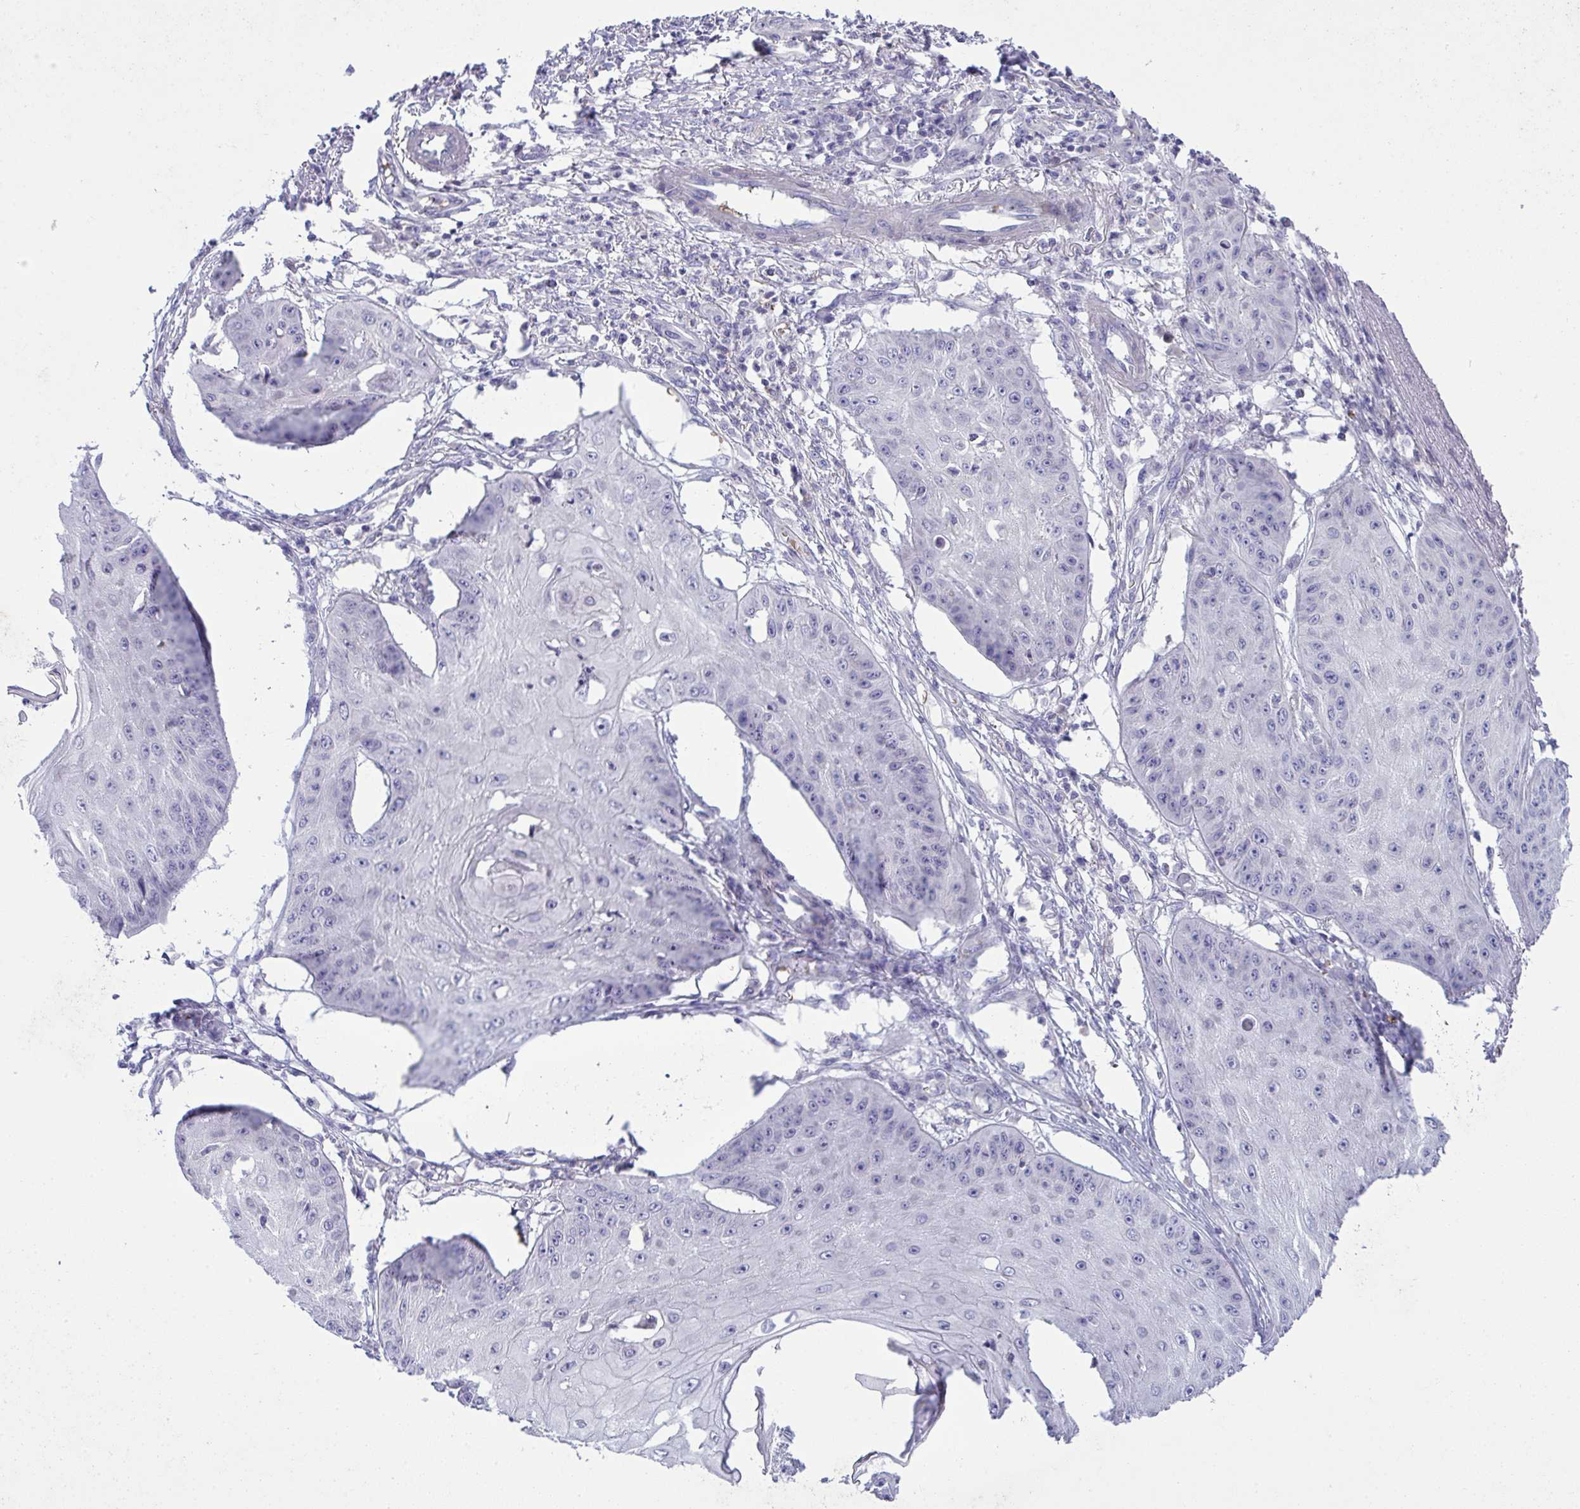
{"staining": {"intensity": "negative", "quantity": "none", "location": "none"}, "tissue": "skin cancer", "cell_type": "Tumor cells", "image_type": "cancer", "snomed": [{"axis": "morphology", "description": "Squamous cell carcinoma, NOS"}, {"axis": "topography", "description": "Skin"}], "caption": "DAB immunohistochemical staining of skin cancer displays no significant expression in tumor cells.", "gene": "SPTB", "patient": {"sex": "male", "age": 70}}